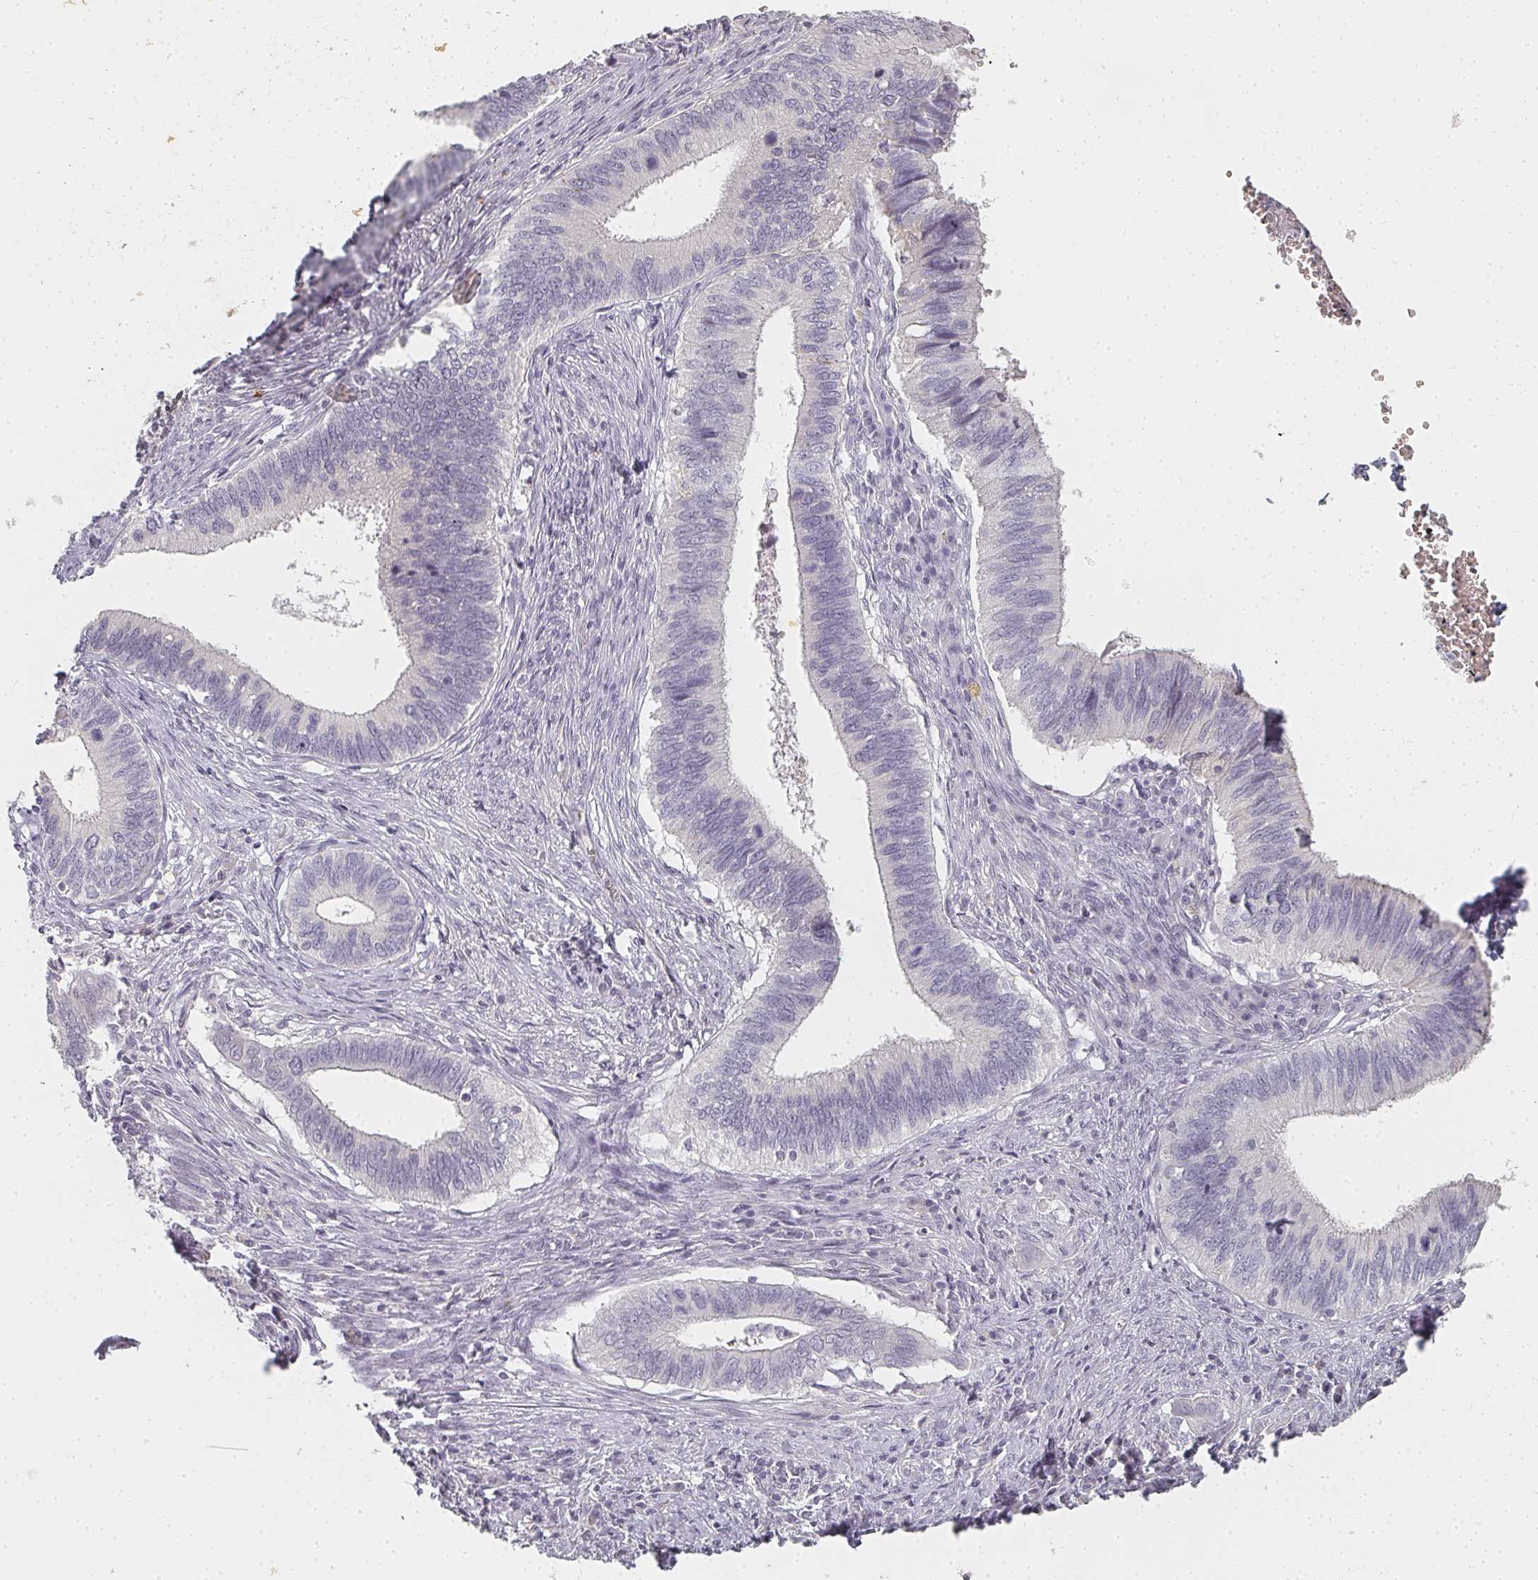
{"staining": {"intensity": "negative", "quantity": "none", "location": "none"}, "tissue": "cervical cancer", "cell_type": "Tumor cells", "image_type": "cancer", "snomed": [{"axis": "morphology", "description": "Adenocarcinoma, NOS"}, {"axis": "topography", "description": "Cervix"}], "caption": "The image shows no staining of tumor cells in adenocarcinoma (cervical).", "gene": "SHISA2", "patient": {"sex": "female", "age": 42}}